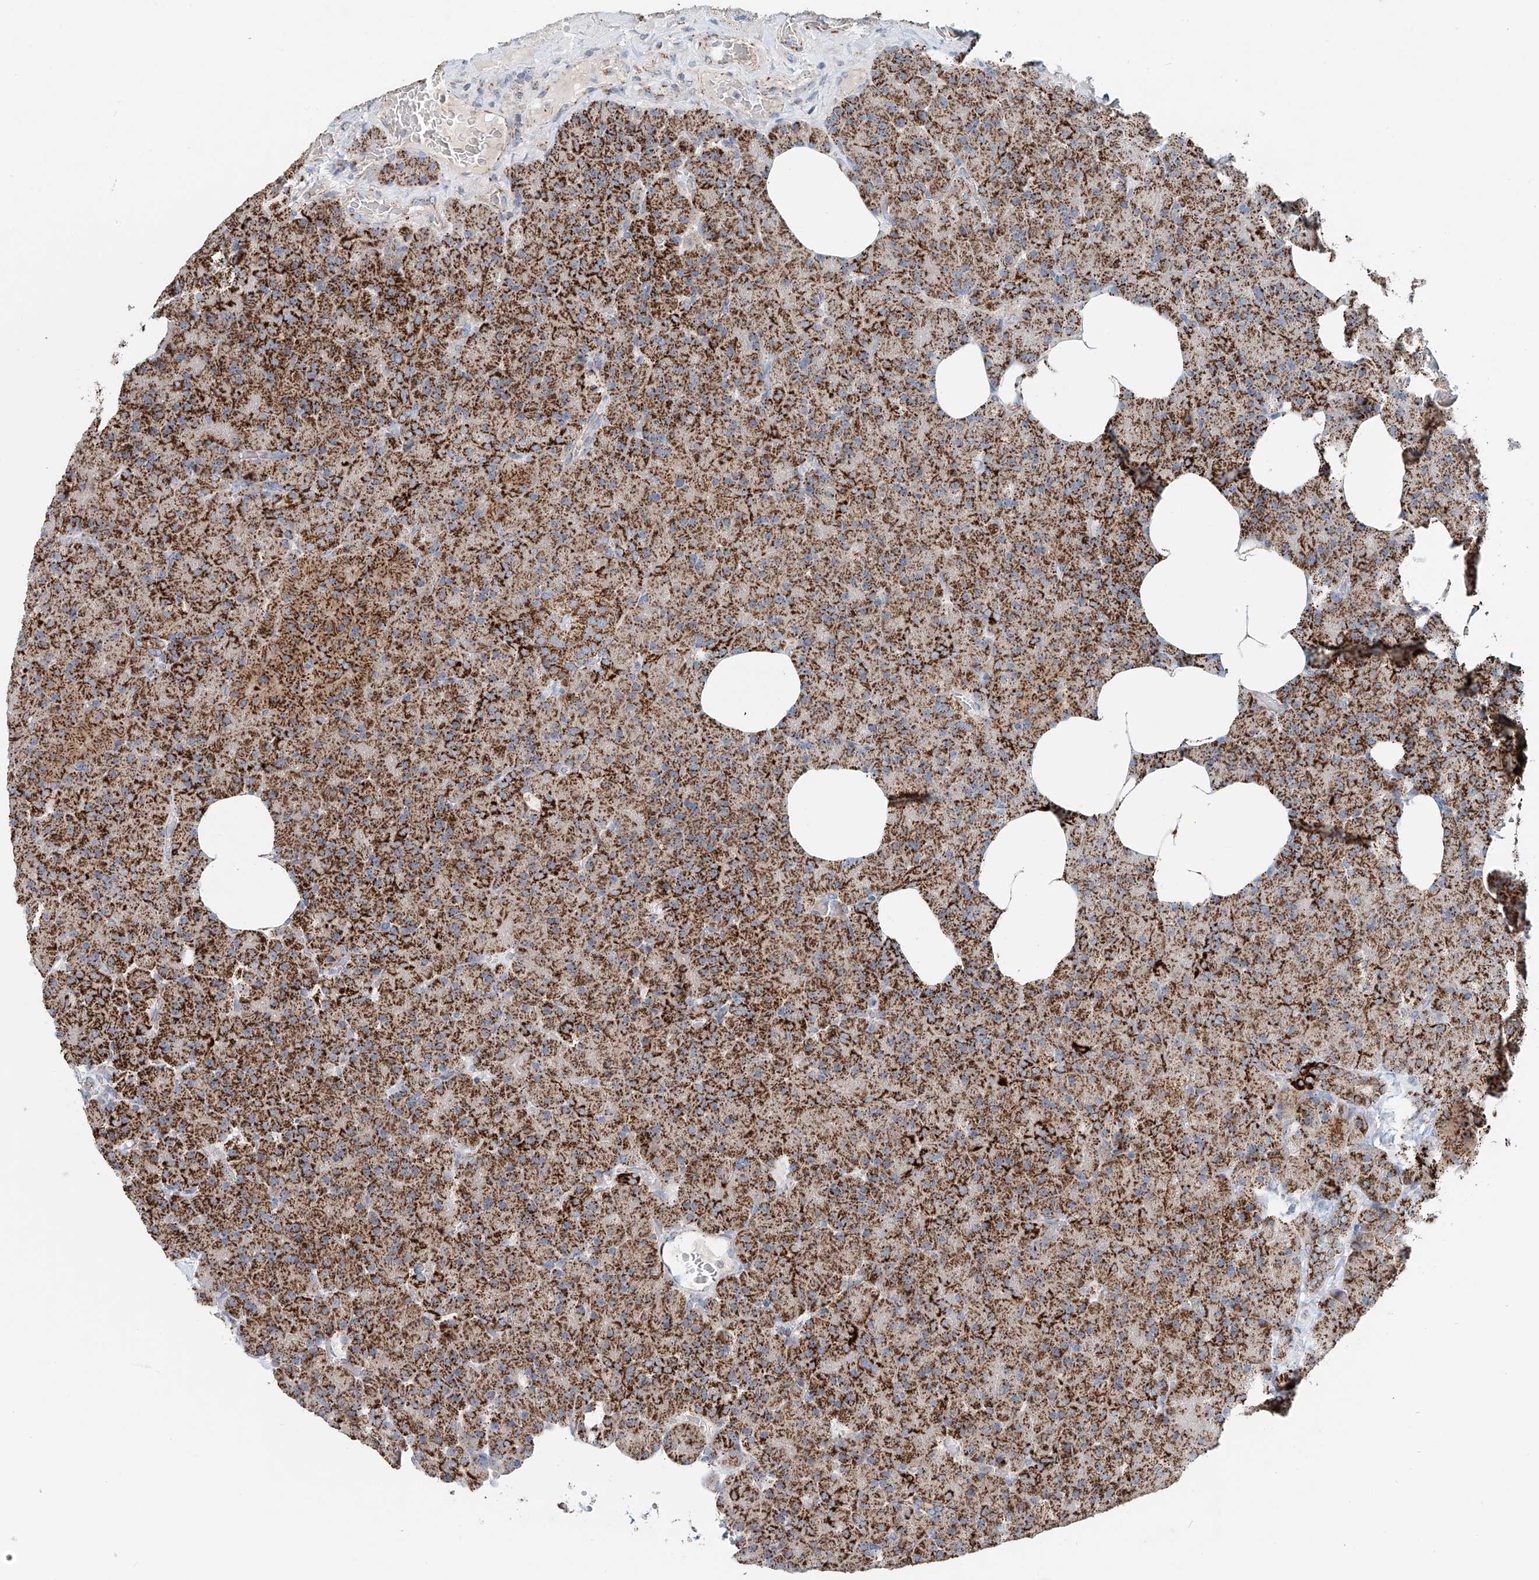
{"staining": {"intensity": "strong", "quantity": ">75%", "location": "cytoplasmic/membranous"}, "tissue": "pancreas", "cell_type": "Exocrine glandular cells", "image_type": "normal", "snomed": [{"axis": "morphology", "description": "Normal tissue, NOS"}, {"axis": "morphology", "description": "Carcinoid, malignant, NOS"}, {"axis": "topography", "description": "Pancreas"}], "caption": "Strong cytoplasmic/membranous protein expression is seen in approximately >75% of exocrine glandular cells in pancreas.", "gene": "CARD10", "patient": {"sex": "female", "age": 35}}